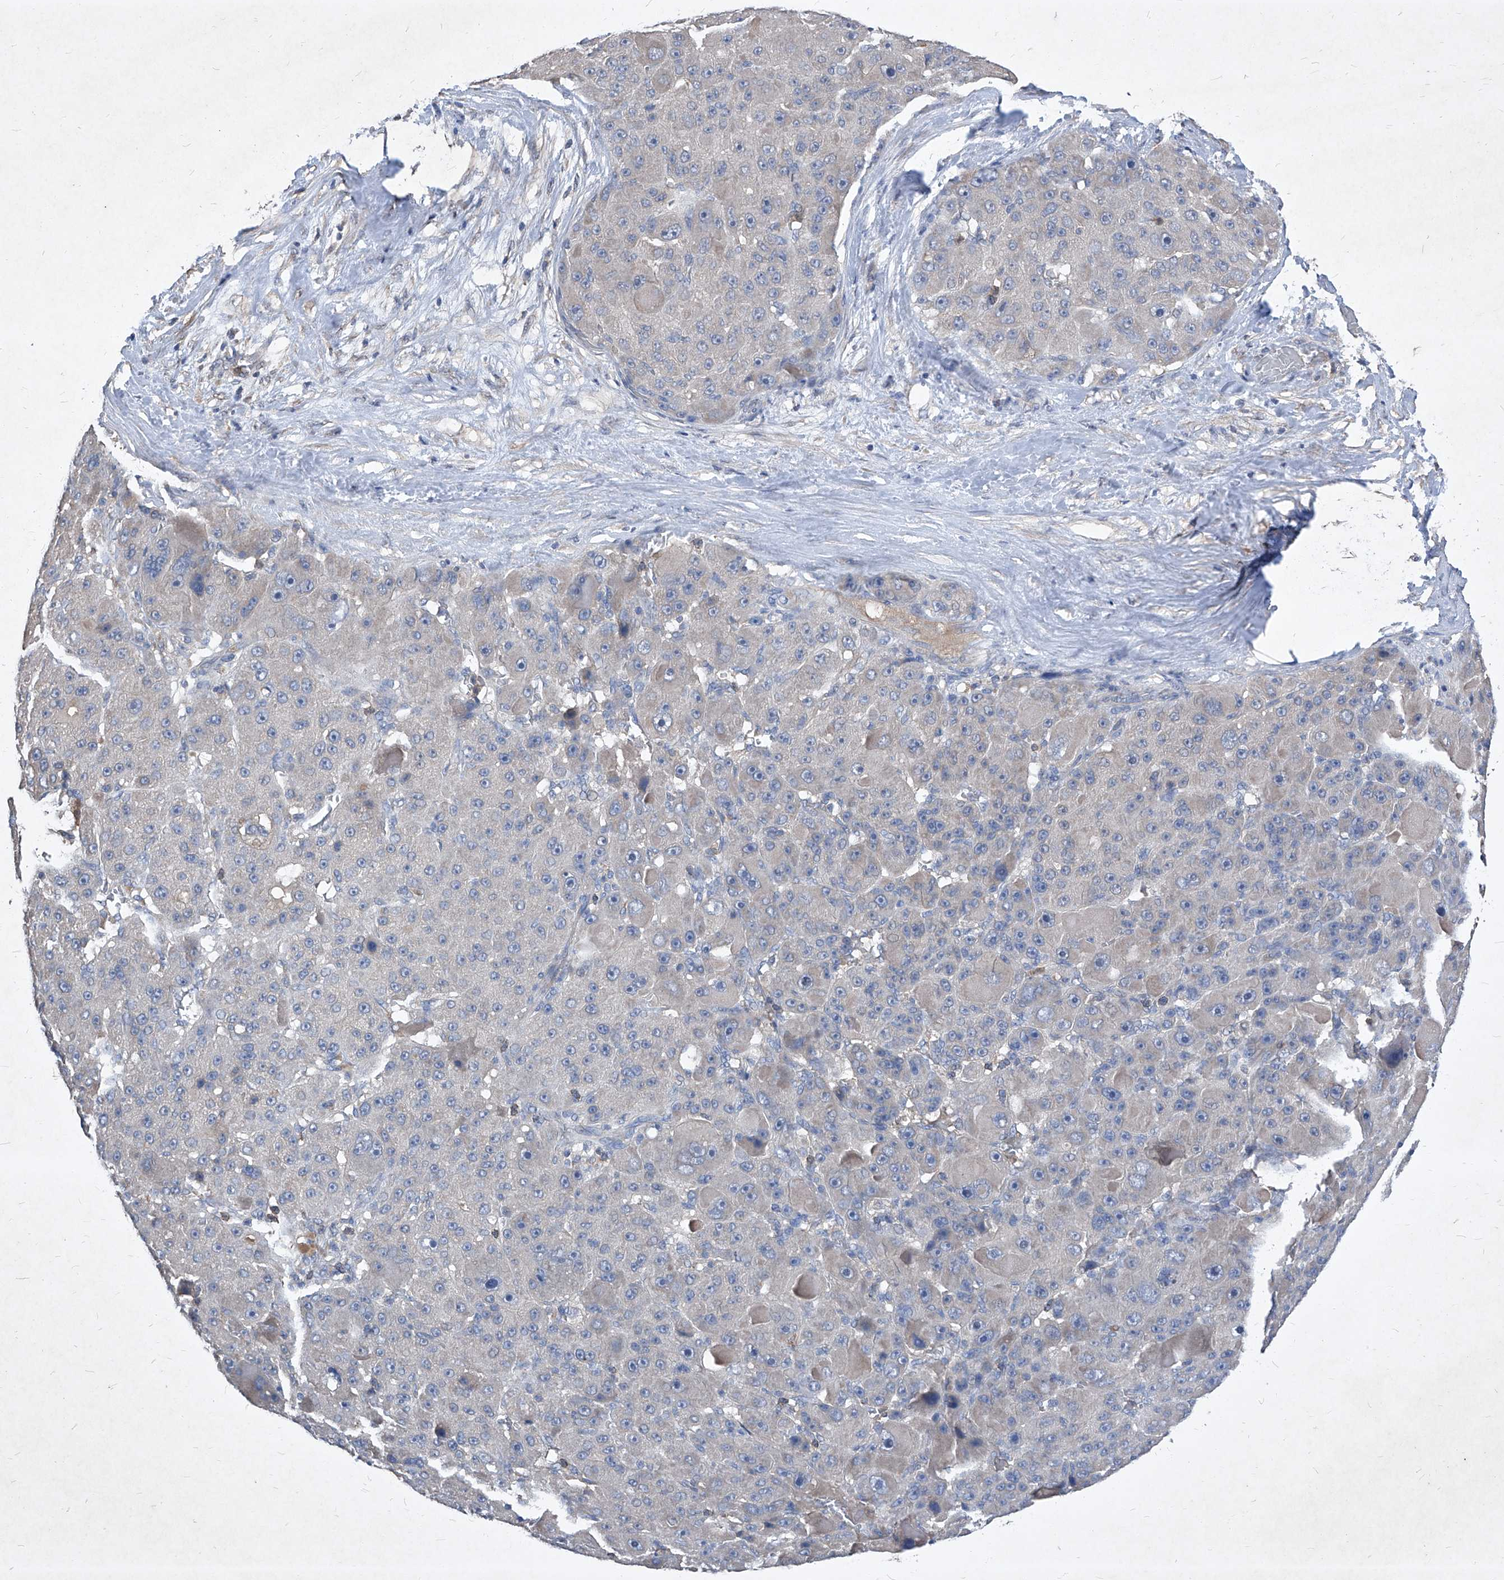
{"staining": {"intensity": "negative", "quantity": "none", "location": "none"}, "tissue": "liver cancer", "cell_type": "Tumor cells", "image_type": "cancer", "snomed": [{"axis": "morphology", "description": "Carcinoma, Hepatocellular, NOS"}, {"axis": "topography", "description": "Liver"}], "caption": "Human hepatocellular carcinoma (liver) stained for a protein using IHC reveals no staining in tumor cells.", "gene": "SYNGR1", "patient": {"sex": "male", "age": 76}}